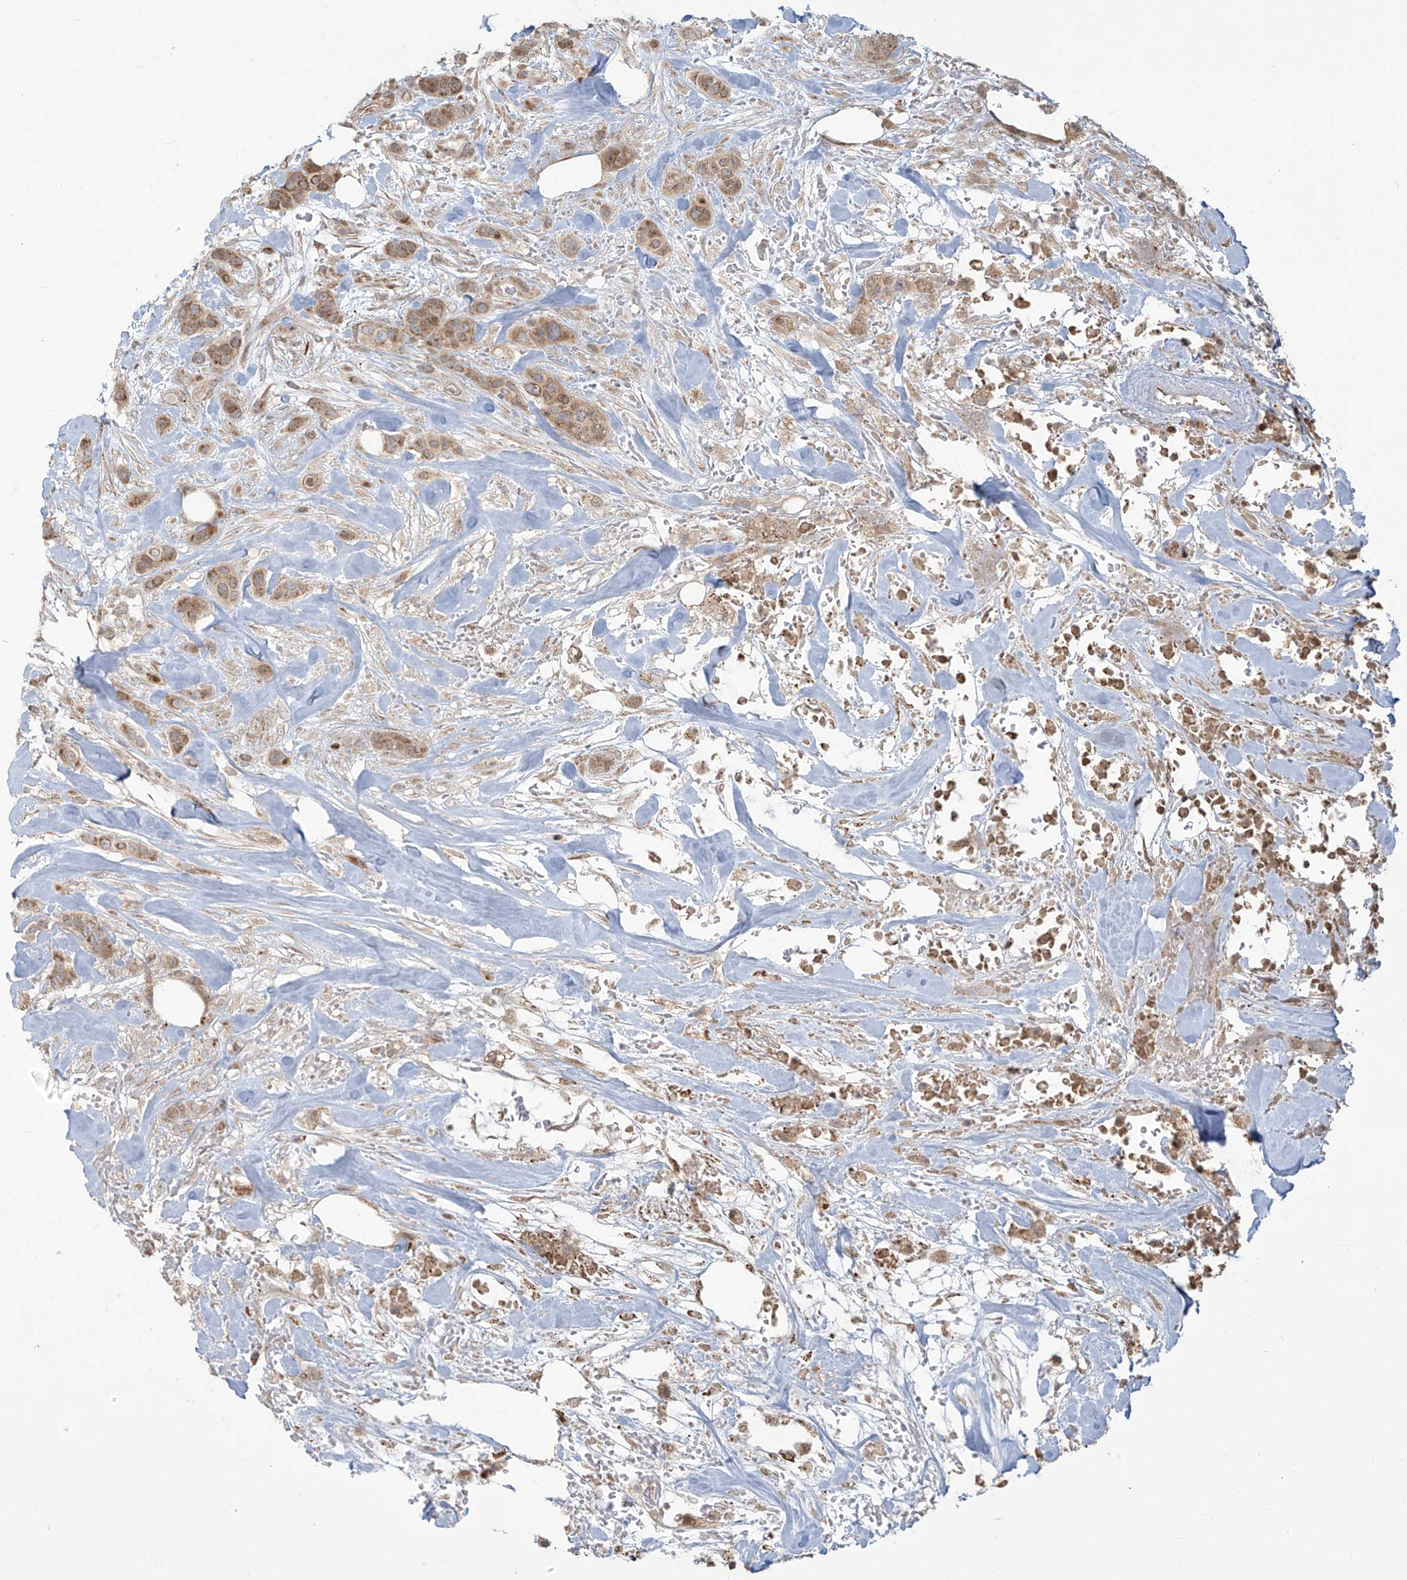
{"staining": {"intensity": "moderate", "quantity": "25%-75%", "location": "cytoplasmic/membranous"}, "tissue": "breast cancer", "cell_type": "Tumor cells", "image_type": "cancer", "snomed": [{"axis": "morphology", "description": "Lobular carcinoma"}, {"axis": "topography", "description": "Breast"}], "caption": "An image of human breast cancer stained for a protein reveals moderate cytoplasmic/membranous brown staining in tumor cells.", "gene": "PLEKHM3", "patient": {"sex": "female", "age": 51}}